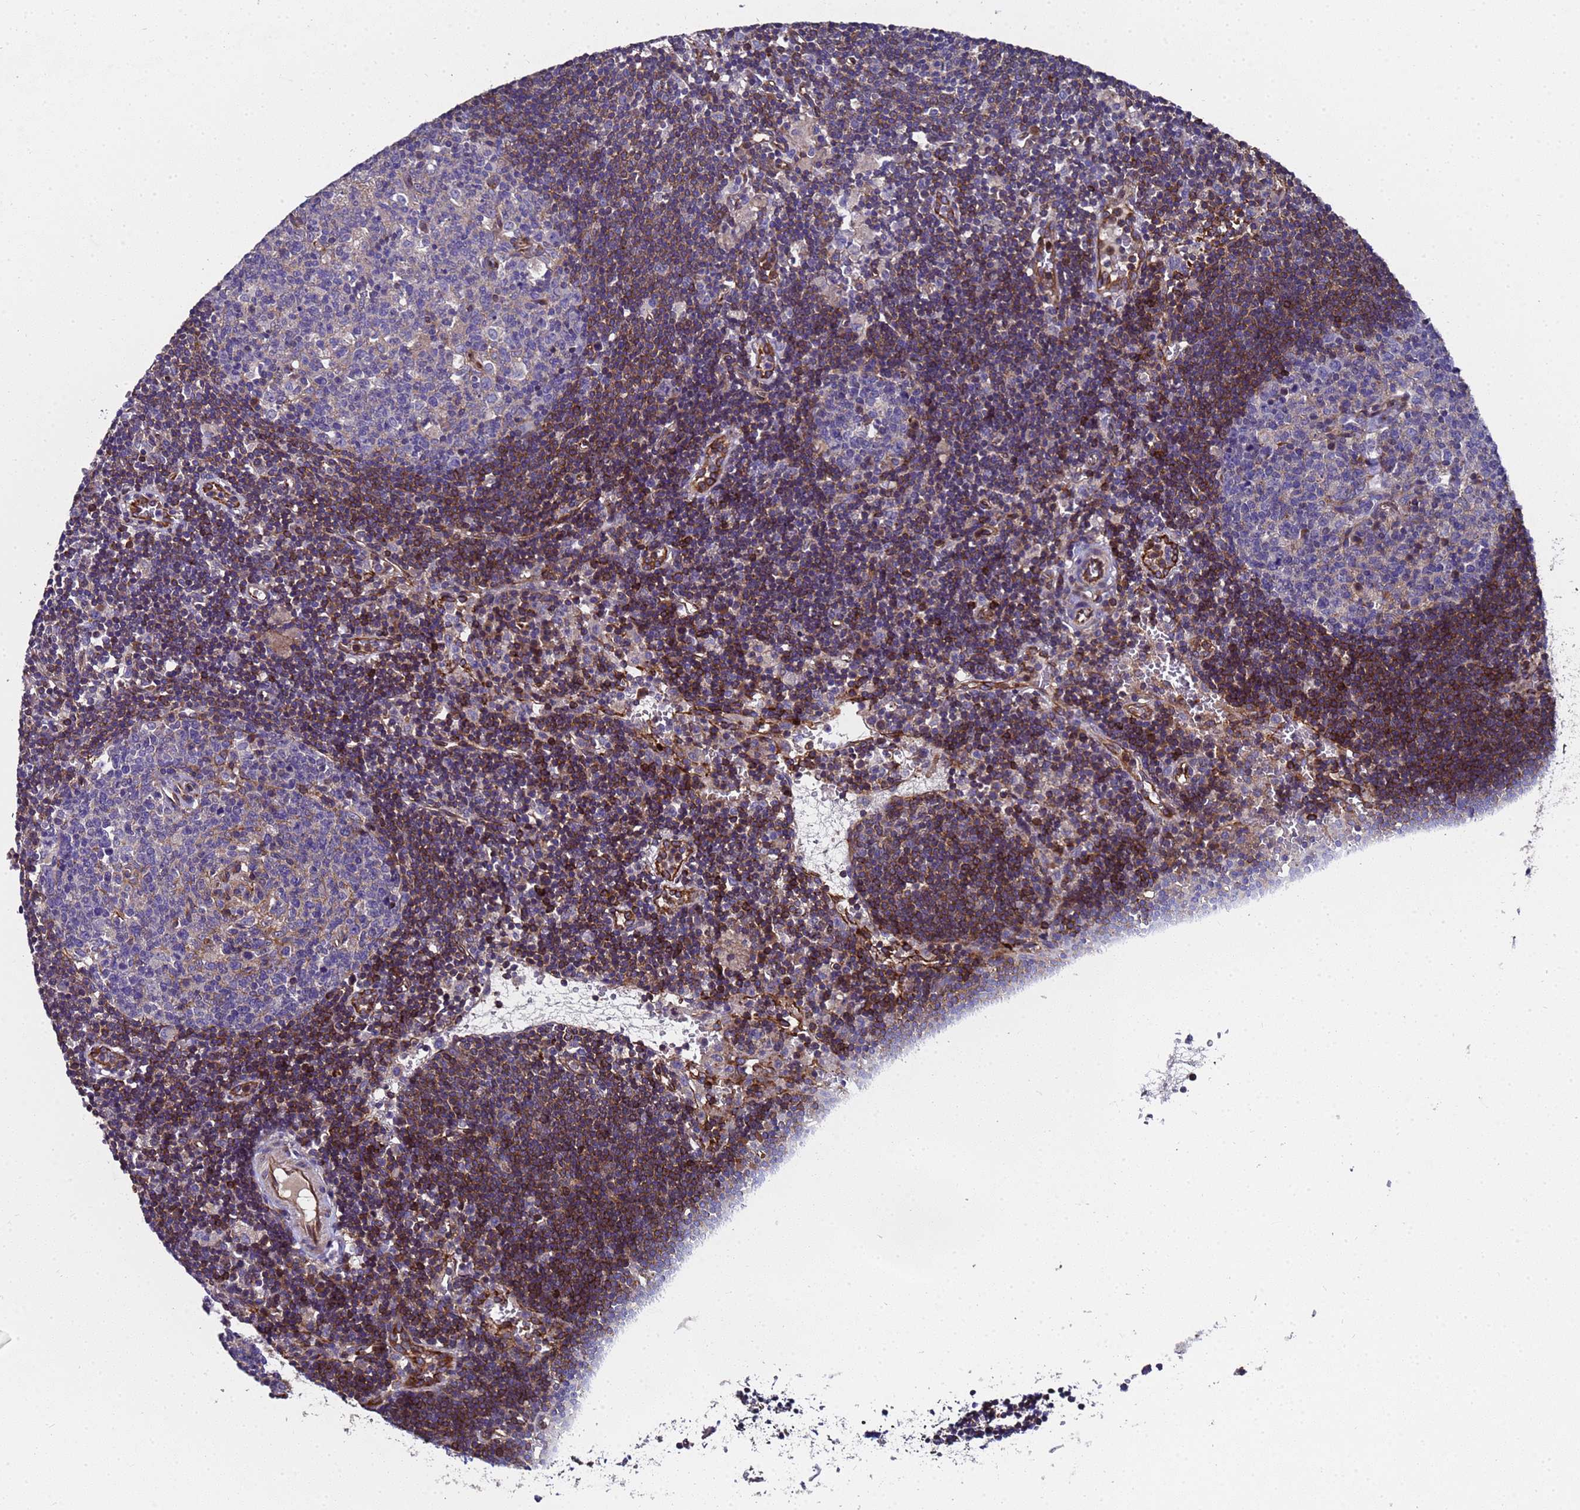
{"staining": {"intensity": "negative", "quantity": "none", "location": "none"}, "tissue": "lymph node", "cell_type": "Germinal center cells", "image_type": "normal", "snomed": [{"axis": "morphology", "description": "Normal tissue, NOS"}, {"axis": "topography", "description": "Lymph node"}], "caption": "A histopathology image of lymph node stained for a protein demonstrates no brown staining in germinal center cells.", "gene": "MOCS1", "patient": {"sex": "male", "age": 62}}